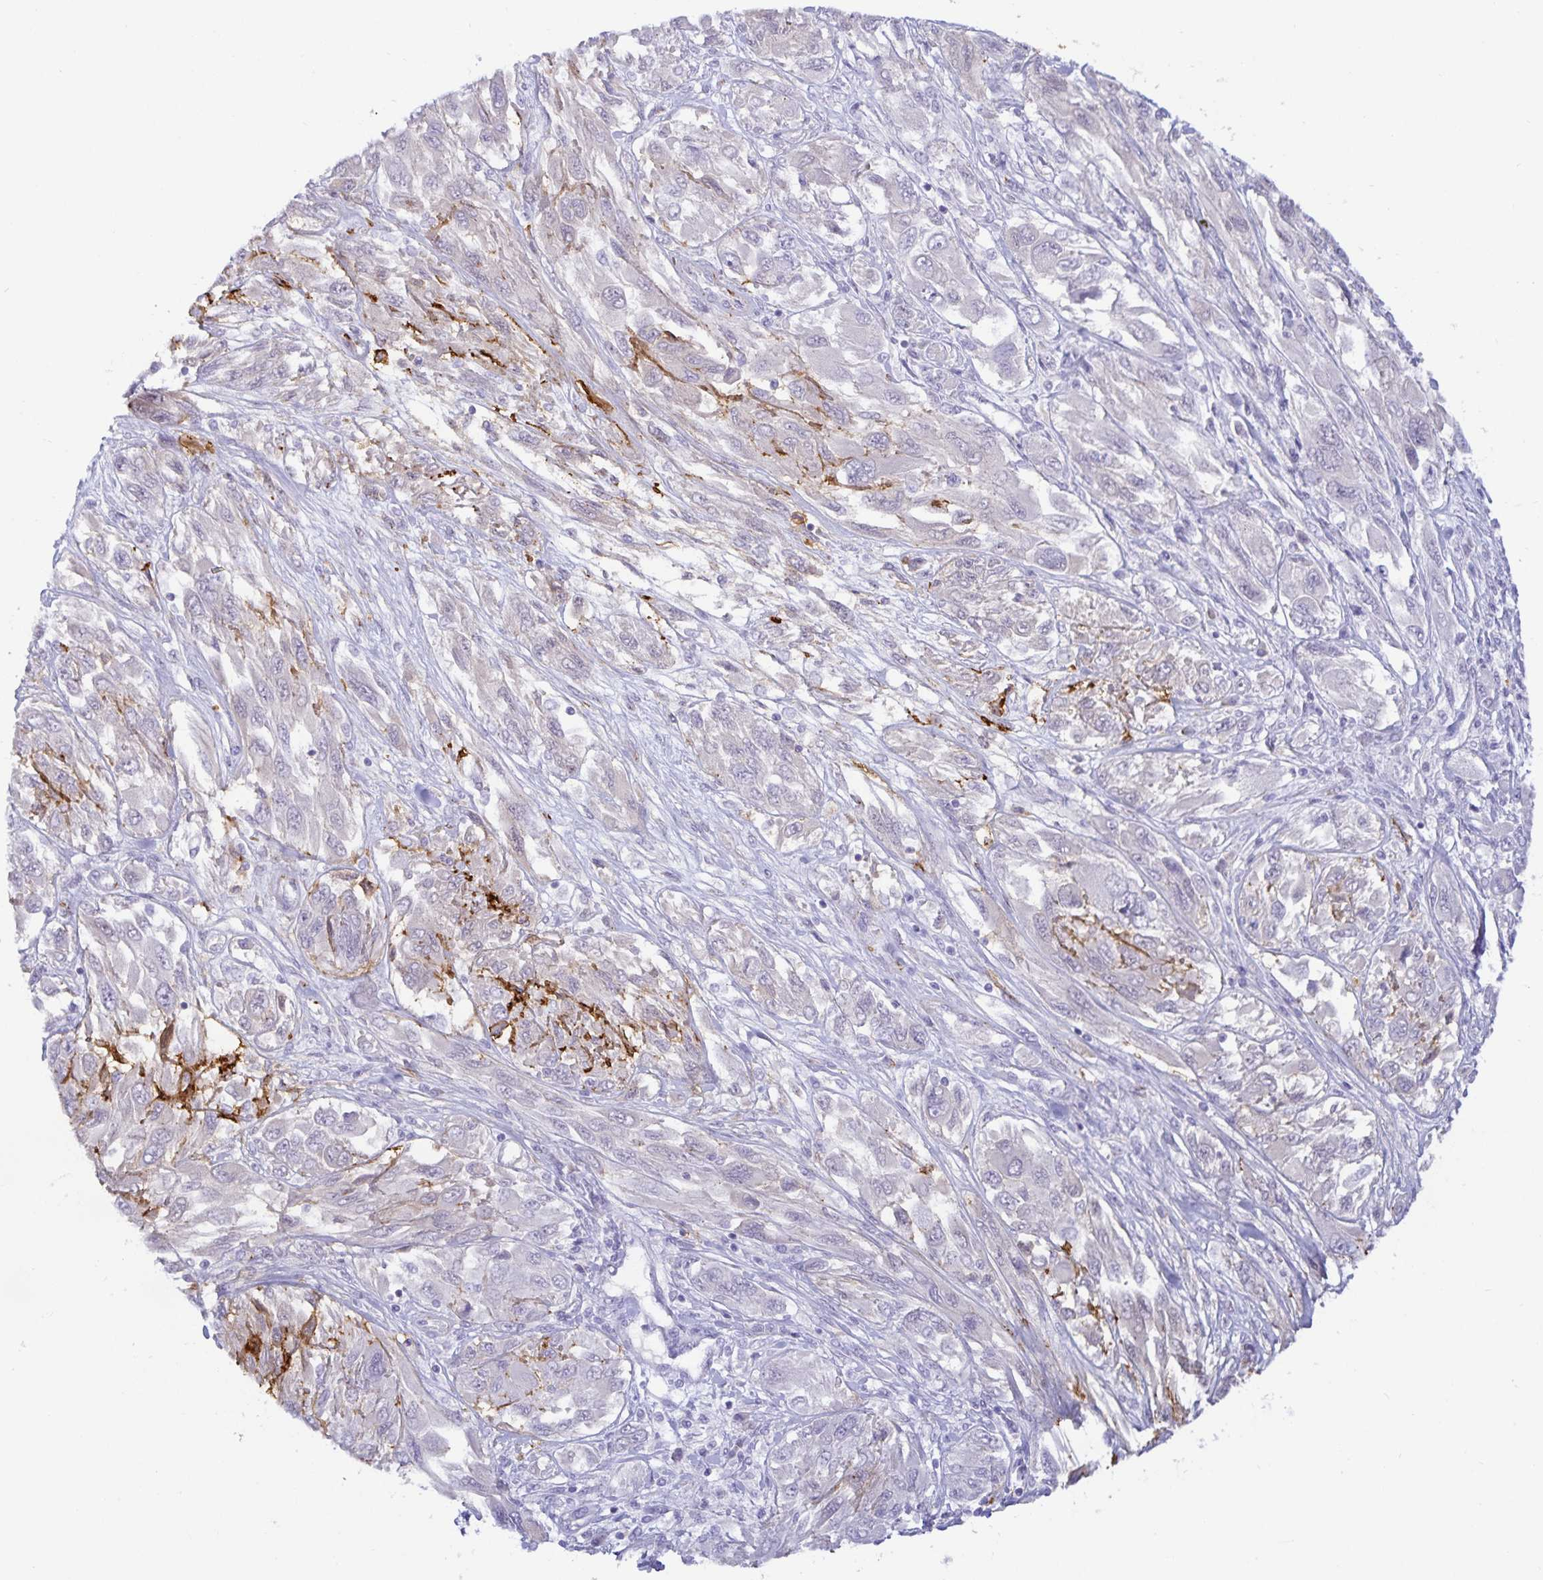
{"staining": {"intensity": "negative", "quantity": "none", "location": "none"}, "tissue": "melanoma", "cell_type": "Tumor cells", "image_type": "cancer", "snomed": [{"axis": "morphology", "description": "Malignant melanoma, NOS"}, {"axis": "topography", "description": "Skin"}], "caption": "Immunohistochemical staining of human malignant melanoma shows no significant staining in tumor cells.", "gene": "MON2", "patient": {"sex": "female", "age": 91}}